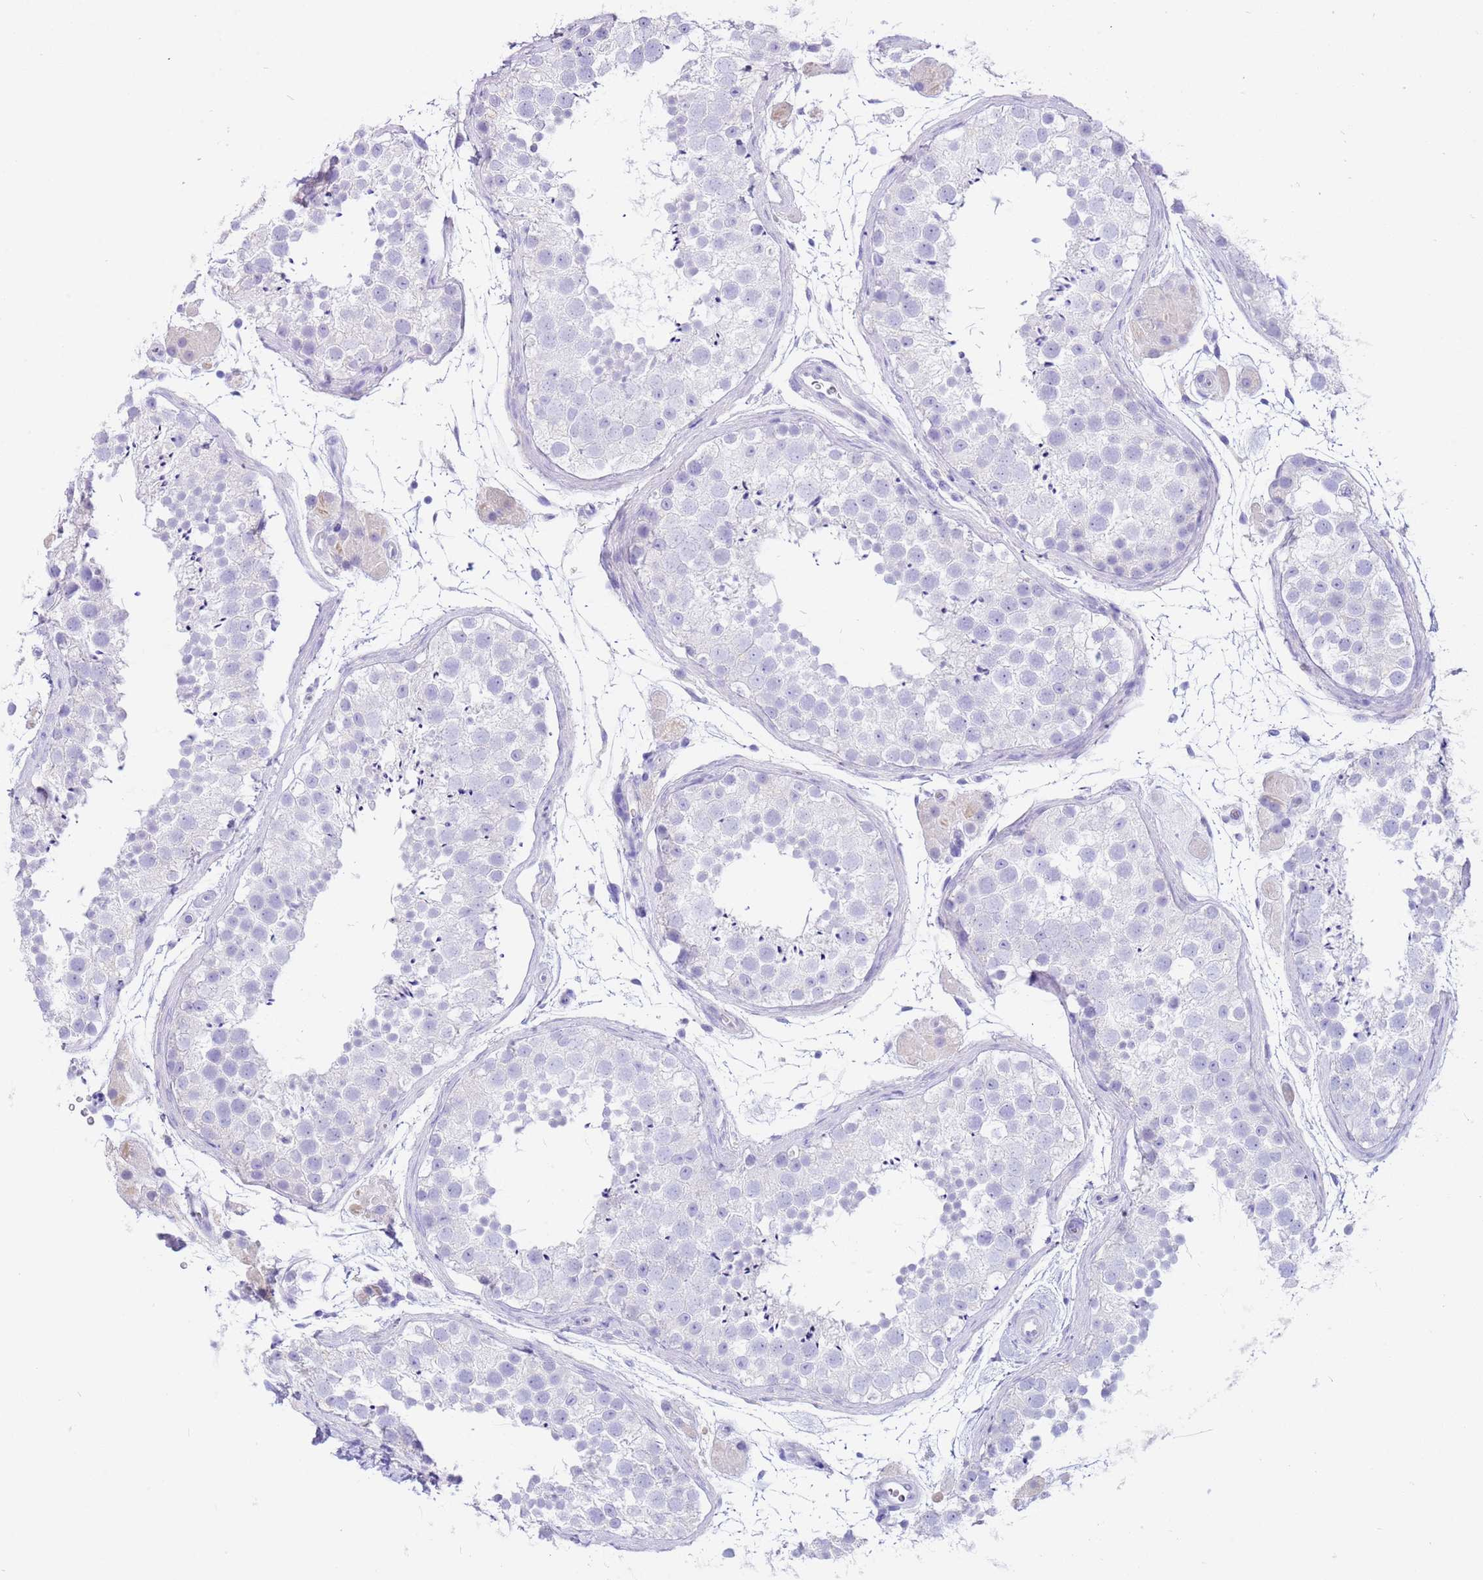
{"staining": {"intensity": "negative", "quantity": "none", "location": "none"}, "tissue": "testis", "cell_type": "Cells in seminiferous ducts", "image_type": "normal", "snomed": [{"axis": "morphology", "description": "Normal tissue, NOS"}, {"axis": "topography", "description": "Testis"}], "caption": "This is an immunohistochemistry (IHC) histopathology image of unremarkable human testis. There is no expression in cells in seminiferous ducts.", "gene": "CPB1", "patient": {"sex": "male", "age": 41}}